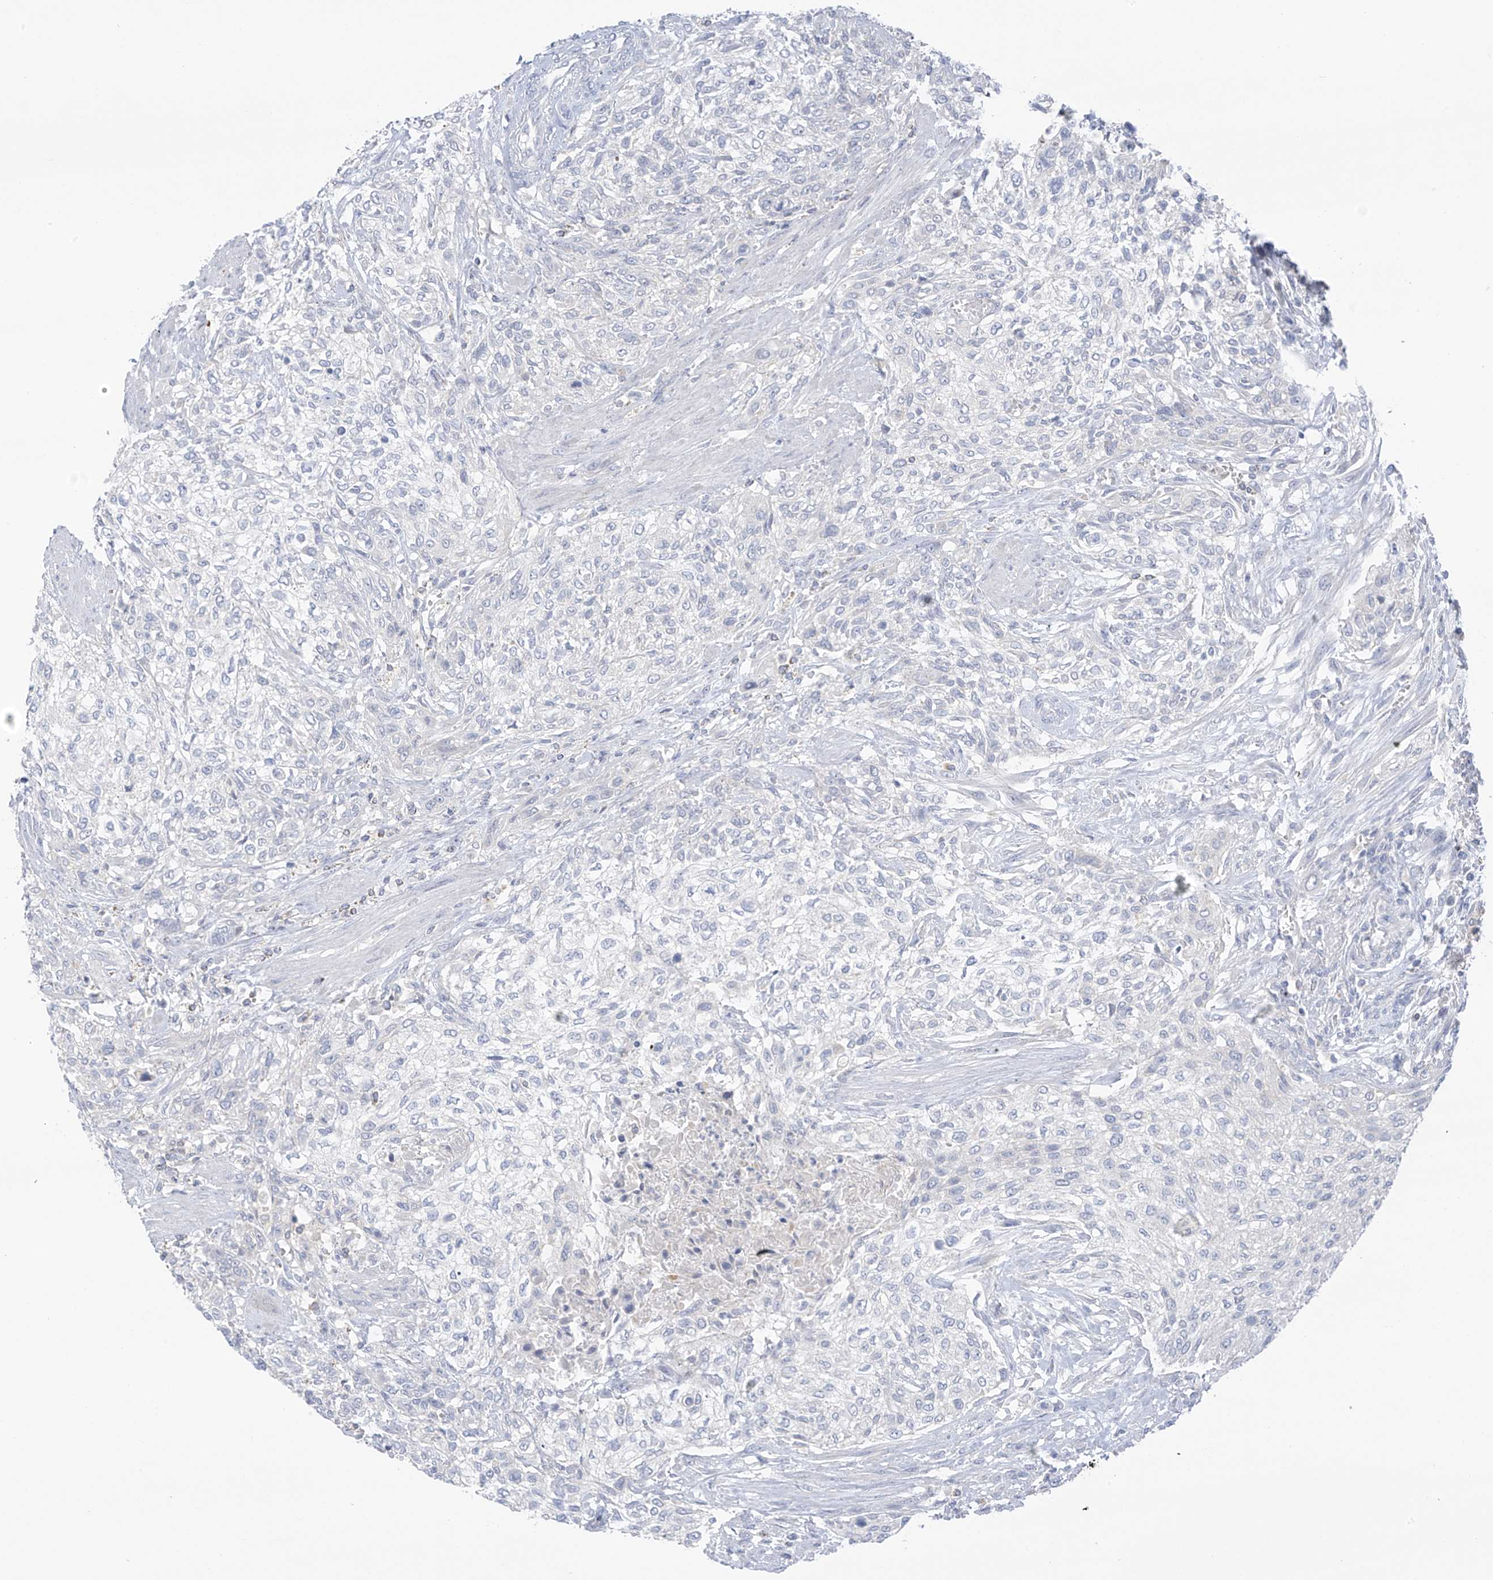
{"staining": {"intensity": "negative", "quantity": "none", "location": "none"}, "tissue": "urothelial cancer", "cell_type": "Tumor cells", "image_type": "cancer", "snomed": [{"axis": "morphology", "description": "Urothelial carcinoma, High grade"}, {"axis": "topography", "description": "Urinary bladder"}], "caption": "Immunohistochemistry histopathology image of neoplastic tissue: urothelial carcinoma (high-grade) stained with DAB (3,3'-diaminobenzidine) shows no significant protein staining in tumor cells.", "gene": "SLC6A12", "patient": {"sex": "male", "age": 35}}